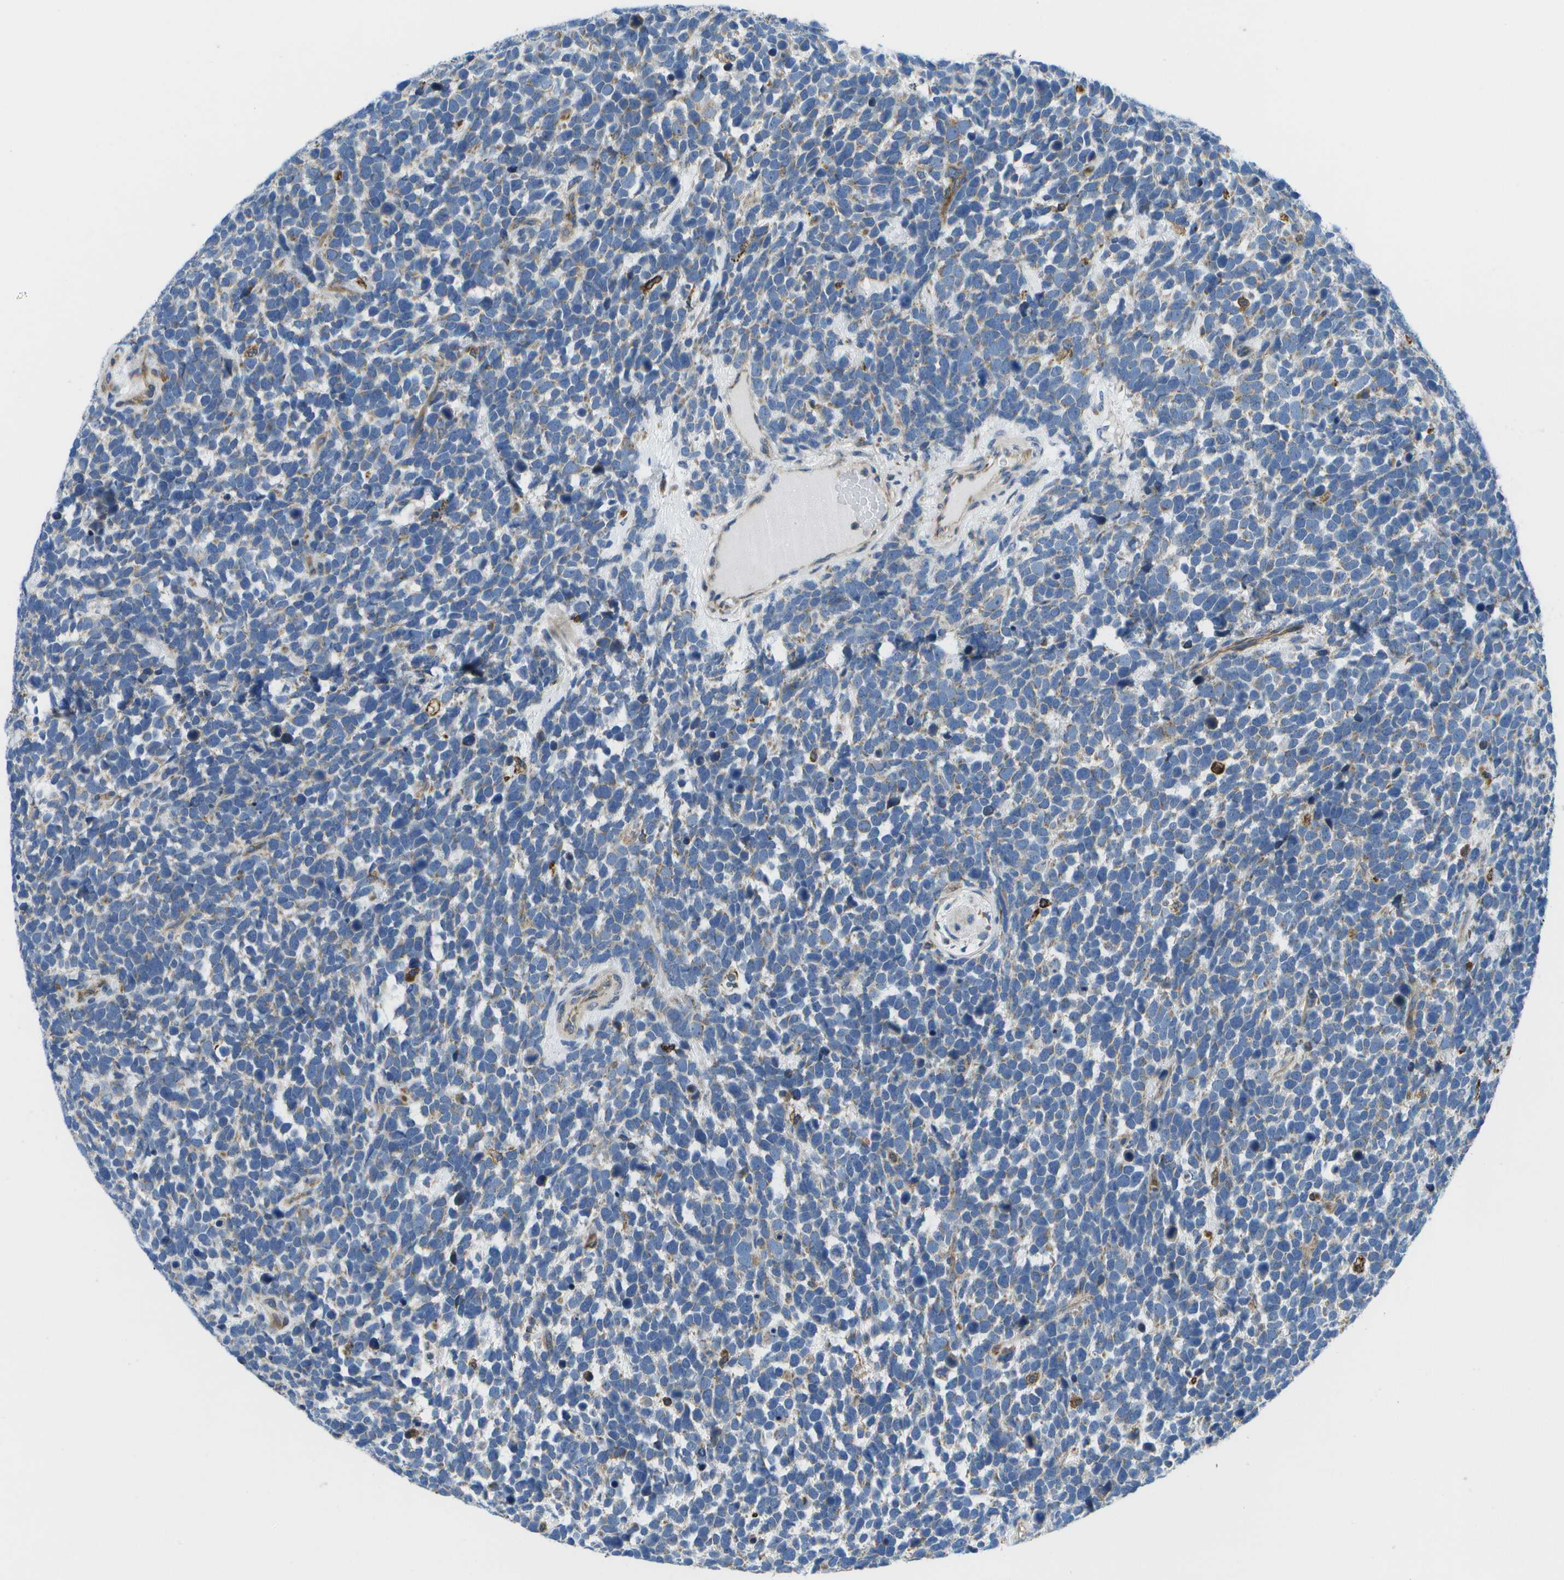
{"staining": {"intensity": "weak", "quantity": "25%-75%", "location": "cytoplasmic/membranous"}, "tissue": "urothelial cancer", "cell_type": "Tumor cells", "image_type": "cancer", "snomed": [{"axis": "morphology", "description": "Urothelial carcinoma, High grade"}, {"axis": "topography", "description": "Urinary bladder"}], "caption": "High-grade urothelial carcinoma tissue demonstrates weak cytoplasmic/membranous positivity in about 25%-75% of tumor cells (Stains: DAB in brown, nuclei in blue, Microscopy: brightfield microscopy at high magnification).", "gene": "GDF5", "patient": {"sex": "female", "age": 82}}